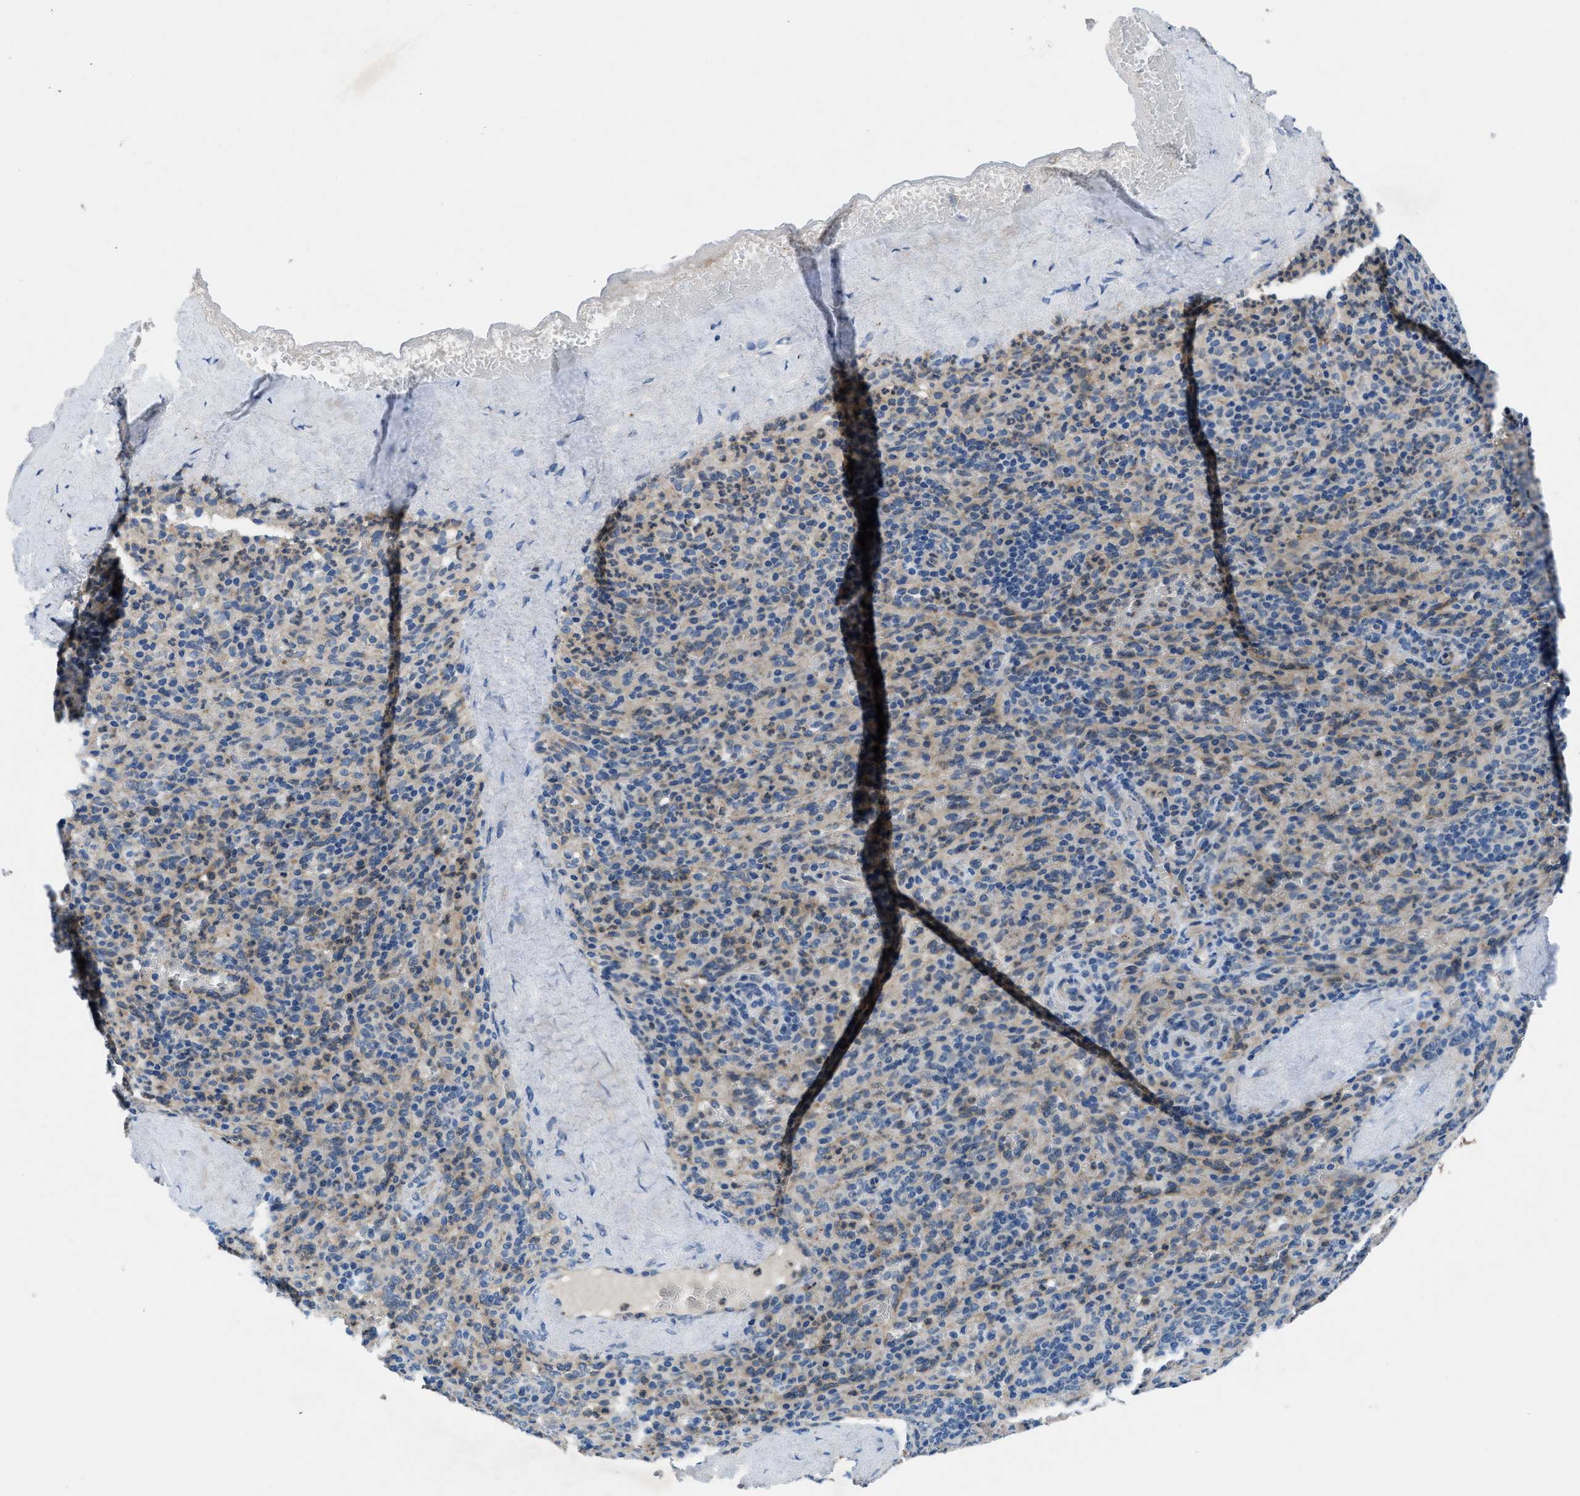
{"staining": {"intensity": "weak", "quantity": "<25%", "location": "cytoplasmic/membranous"}, "tissue": "spleen", "cell_type": "Cells in red pulp", "image_type": "normal", "snomed": [{"axis": "morphology", "description": "Normal tissue, NOS"}, {"axis": "topography", "description": "Spleen"}], "caption": "The micrograph reveals no staining of cells in red pulp in benign spleen. (Brightfield microscopy of DAB immunohistochemistry at high magnification).", "gene": "PGR", "patient": {"sex": "male", "age": 36}}